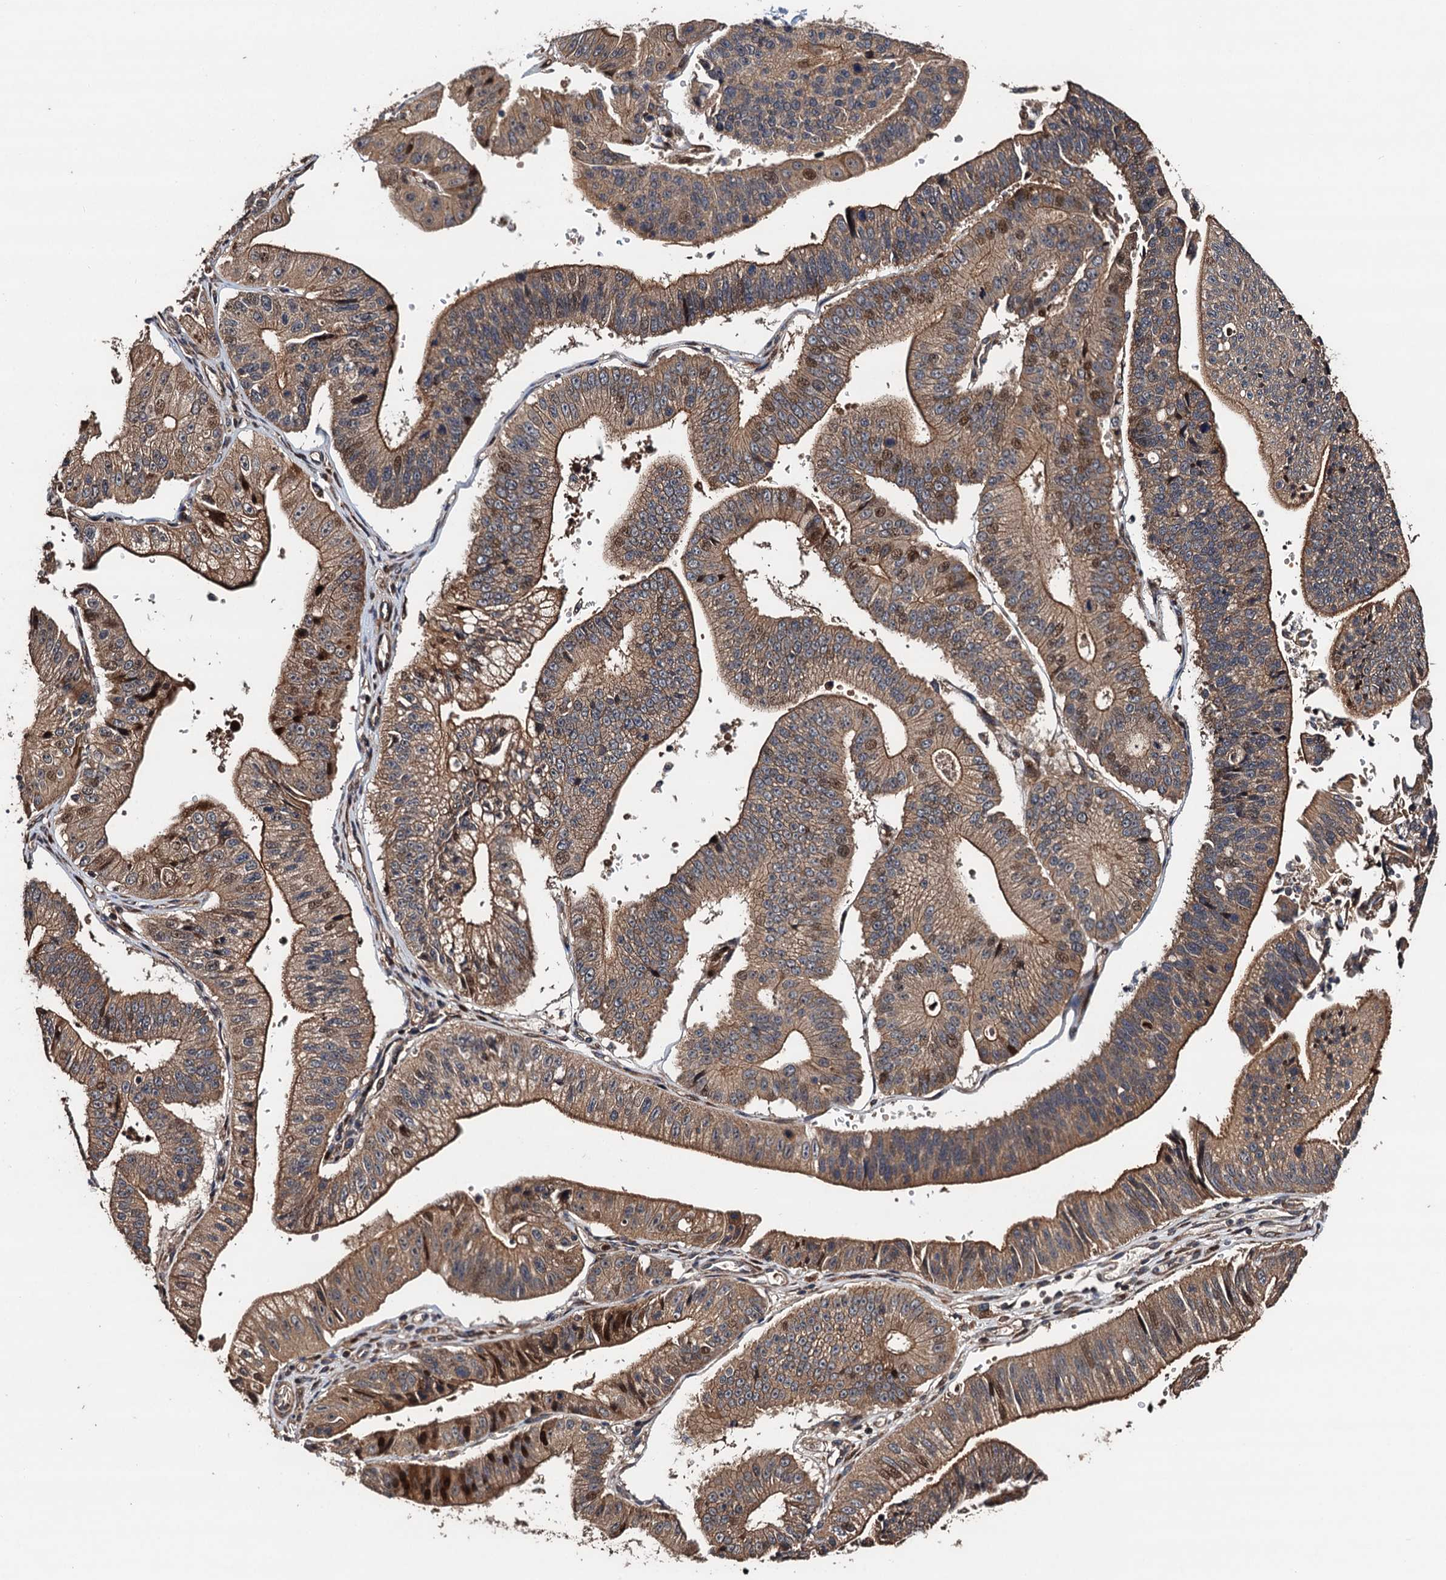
{"staining": {"intensity": "moderate", "quantity": ">75%", "location": "cytoplasmic/membranous,nuclear"}, "tissue": "stomach cancer", "cell_type": "Tumor cells", "image_type": "cancer", "snomed": [{"axis": "morphology", "description": "Adenocarcinoma, NOS"}, {"axis": "topography", "description": "Stomach"}], "caption": "The image demonstrates staining of stomach adenocarcinoma, revealing moderate cytoplasmic/membranous and nuclear protein expression (brown color) within tumor cells.", "gene": "TMEM39B", "patient": {"sex": "male", "age": 59}}